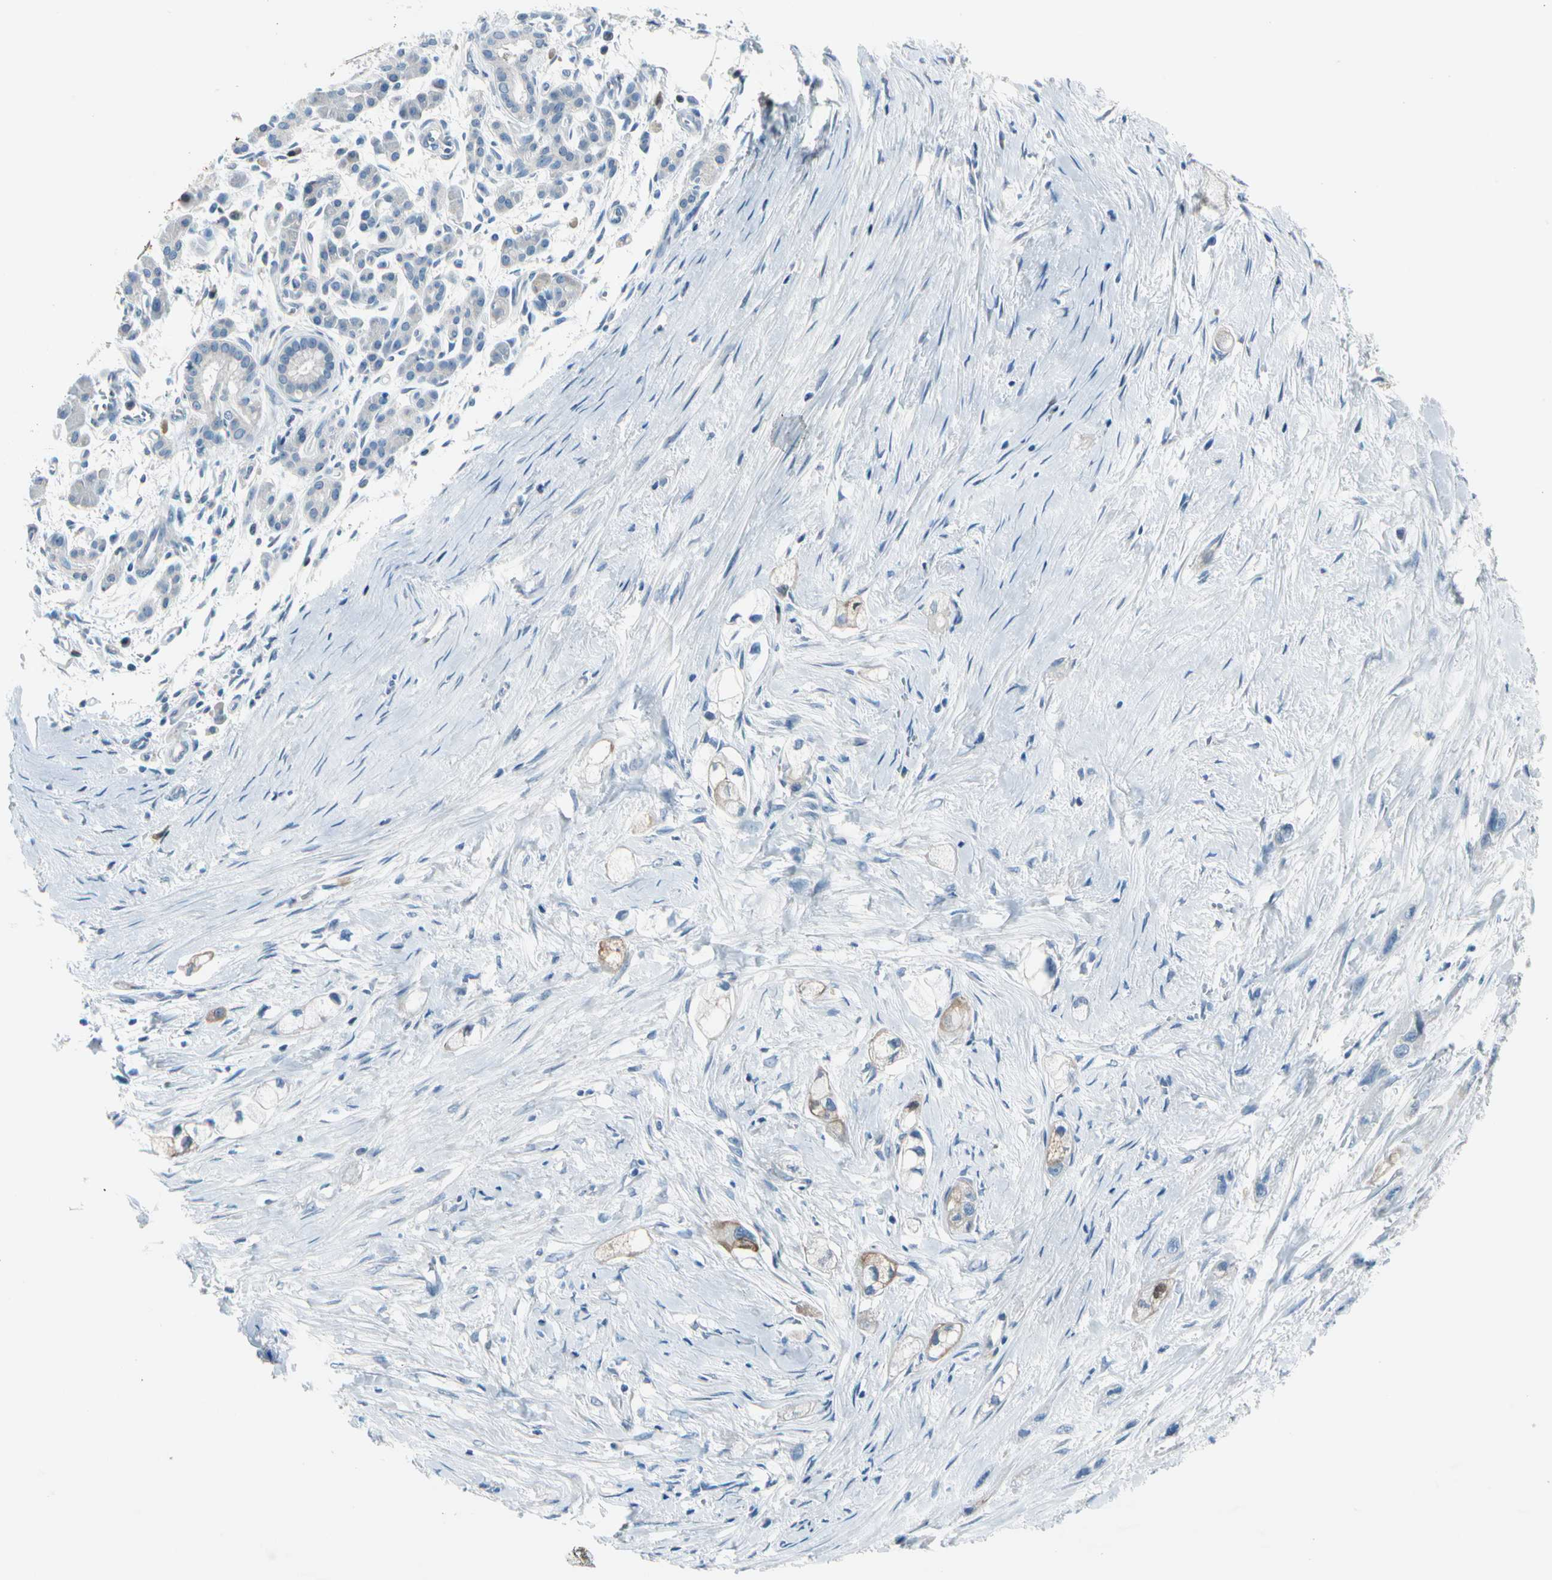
{"staining": {"intensity": "weak", "quantity": "25%-75%", "location": "cytoplasmic/membranous"}, "tissue": "pancreatic cancer", "cell_type": "Tumor cells", "image_type": "cancer", "snomed": [{"axis": "morphology", "description": "Adenocarcinoma, NOS"}, {"axis": "topography", "description": "Pancreas"}], "caption": "The immunohistochemical stain highlights weak cytoplasmic/membranous staining in tumor cells of pancreatic cancer tissue. (Brightfield microscopy of DAB IHC at high magnification).", "gene": "STK40", "patient": {"sex": "male", "age": 74}}